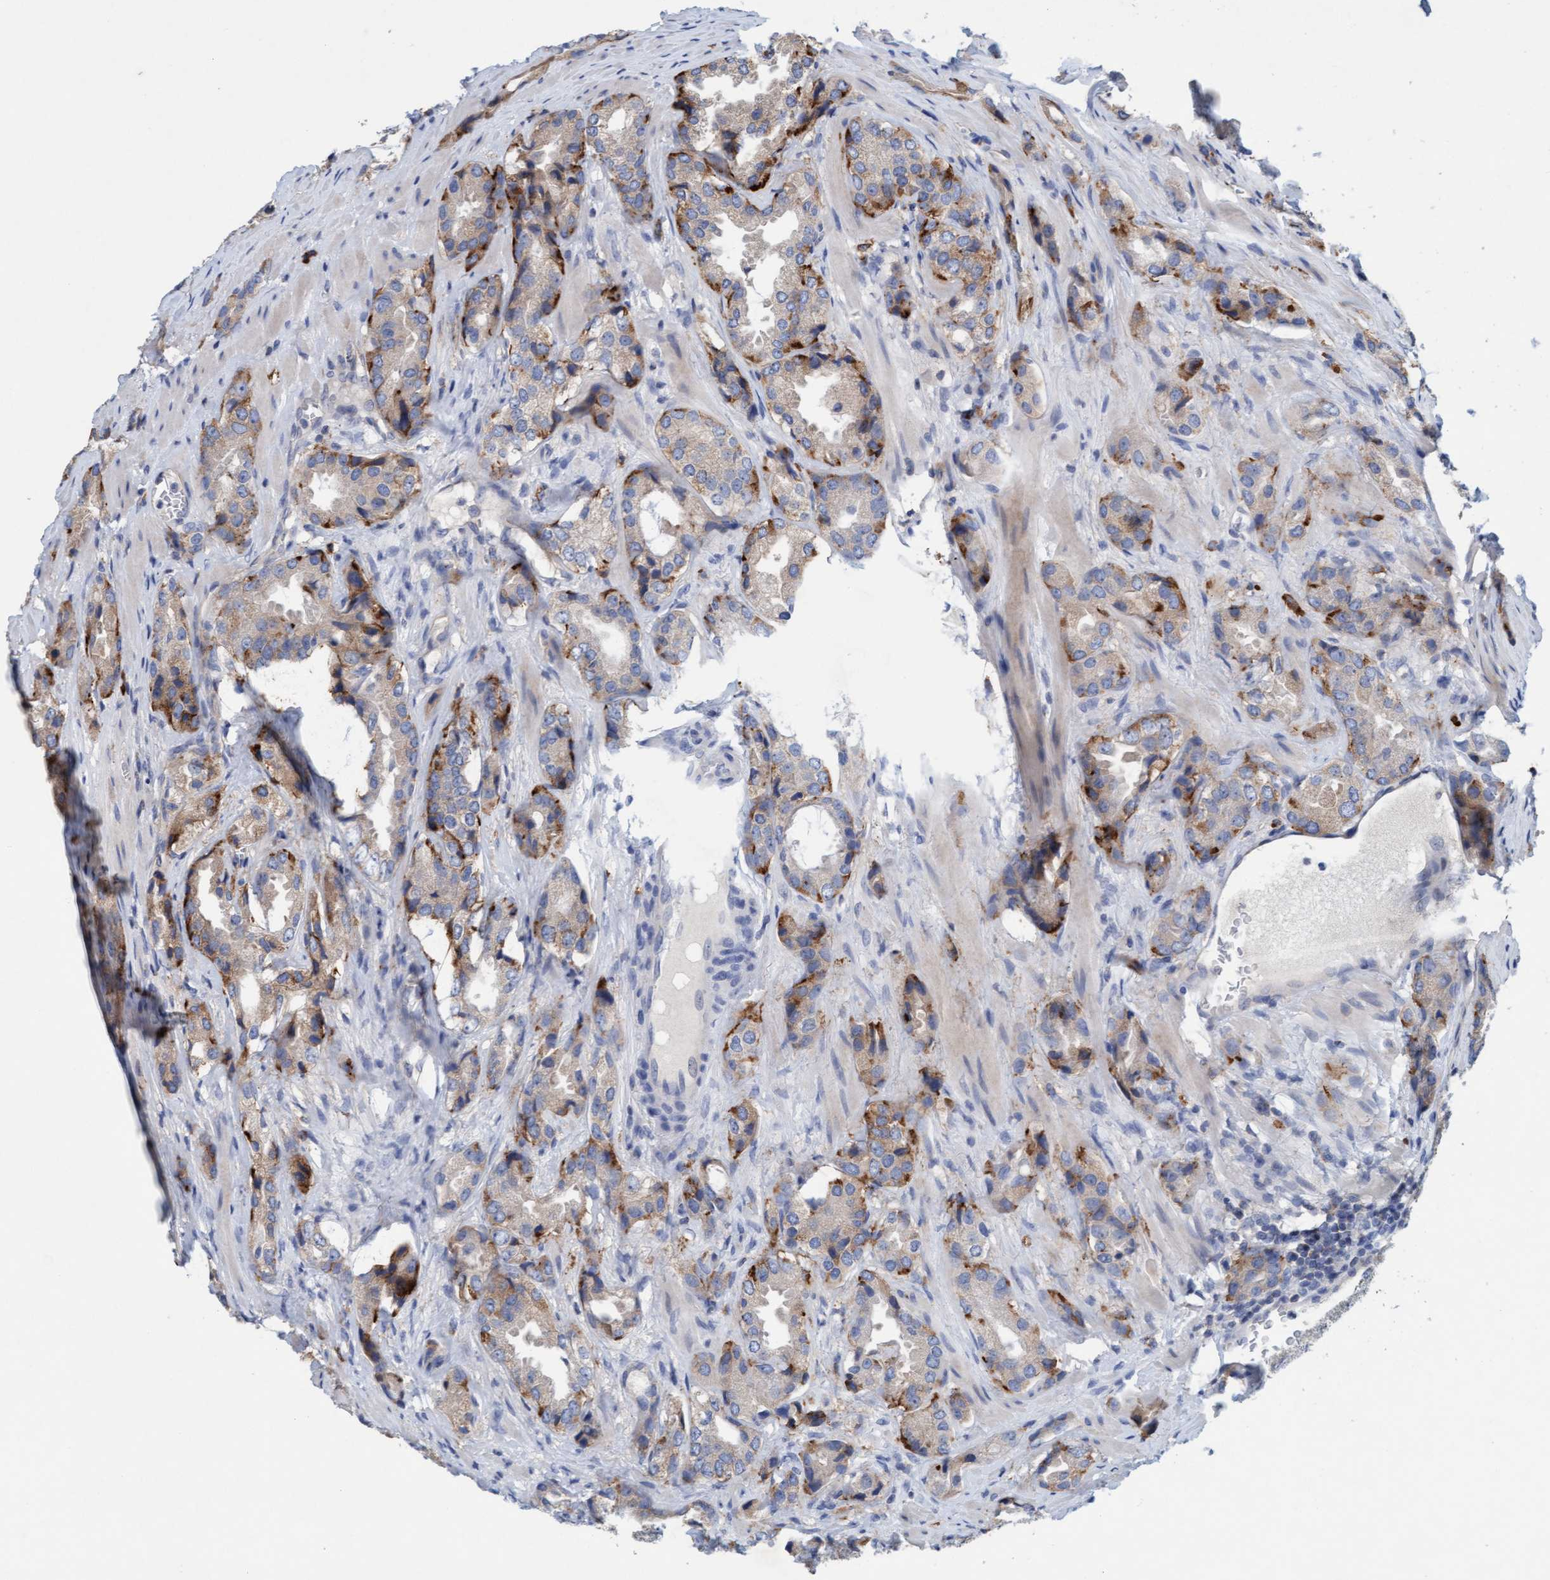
{"staining": {"intensity": "moderate", "quantity": "25%-75%", "location": "cytoplasmic/membranous"}, "tissue": "prostate cancer", "cell_type": "Tumor cells", "image_type": "cancer", "snomed": [{"axis": "morphology", "description": "Adenocarcinoma, High grade"}, {"axis": "topography", "description": "Prostate"}], "caption": "Immunohistochemical staining of prostate cancer shows moderate cytoplasmic/membranous protein staining in about 25%-75% of tumor cells.", "gene": "SIGIRR", "patient": {"sex": "male", "age": 63}}